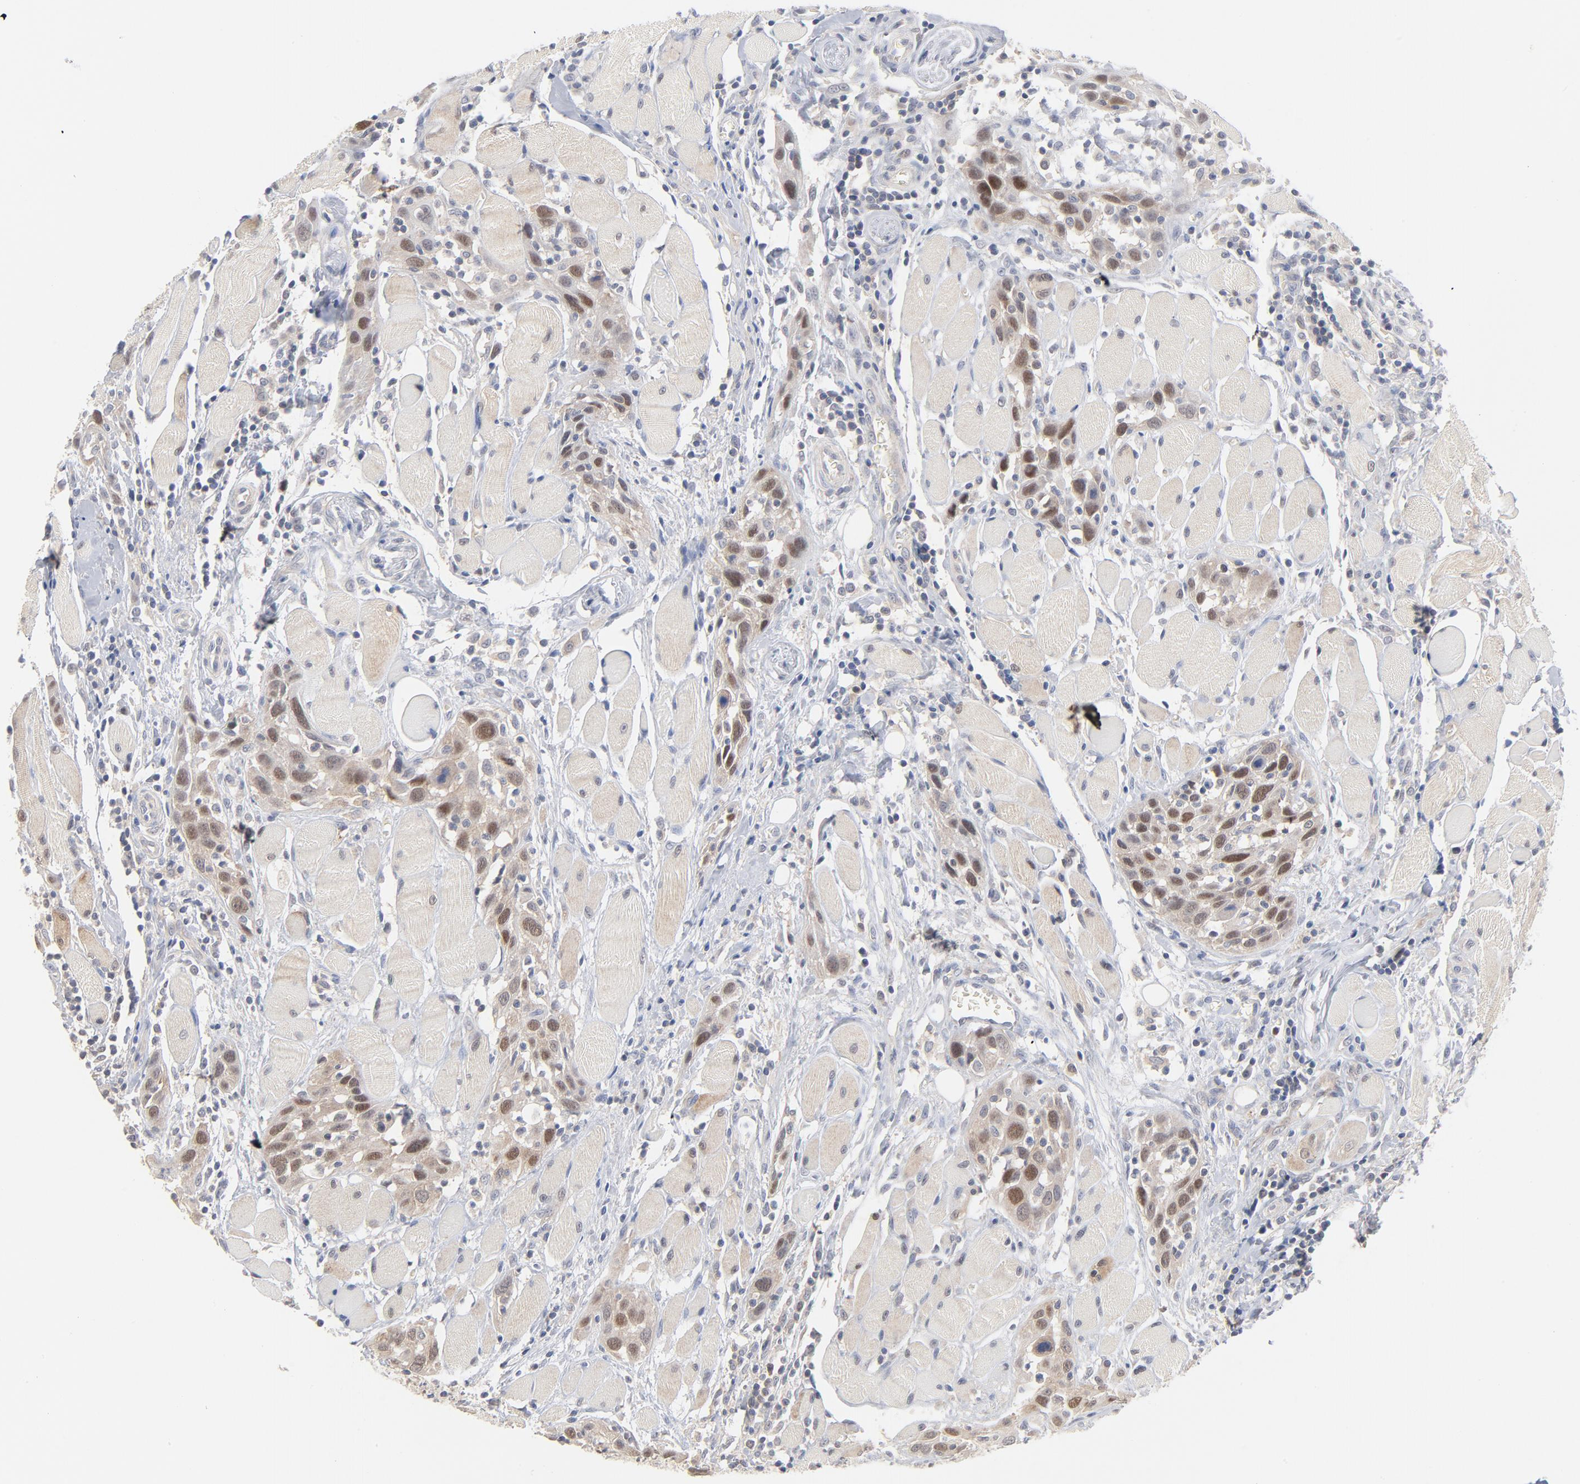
{"staining": {"intensity": "moderate", "quantity": "25%-75%", "location": "nuclear"}, "tissue": "head and neck cancer", "cell_type": "Tumor cells", "image_type": "cancer", "snomed": [{"axis": "morphology", "description": "Squamous cell carcinoma, NOS"}, {"axis": "topography", "description": "Oral tissue"}, {"axis": "topography", "description": "Head-Neck"}], "caption": "Immunohistochemical staining of head and neck cancer displays moderate nuclear protein positivity in about 25%-75% of tumor cells. (Brightfield microscopy of DAB IHC at high magnification).", "gene": "UBL4A", "patient": {"sex": "female", "age": 50}}